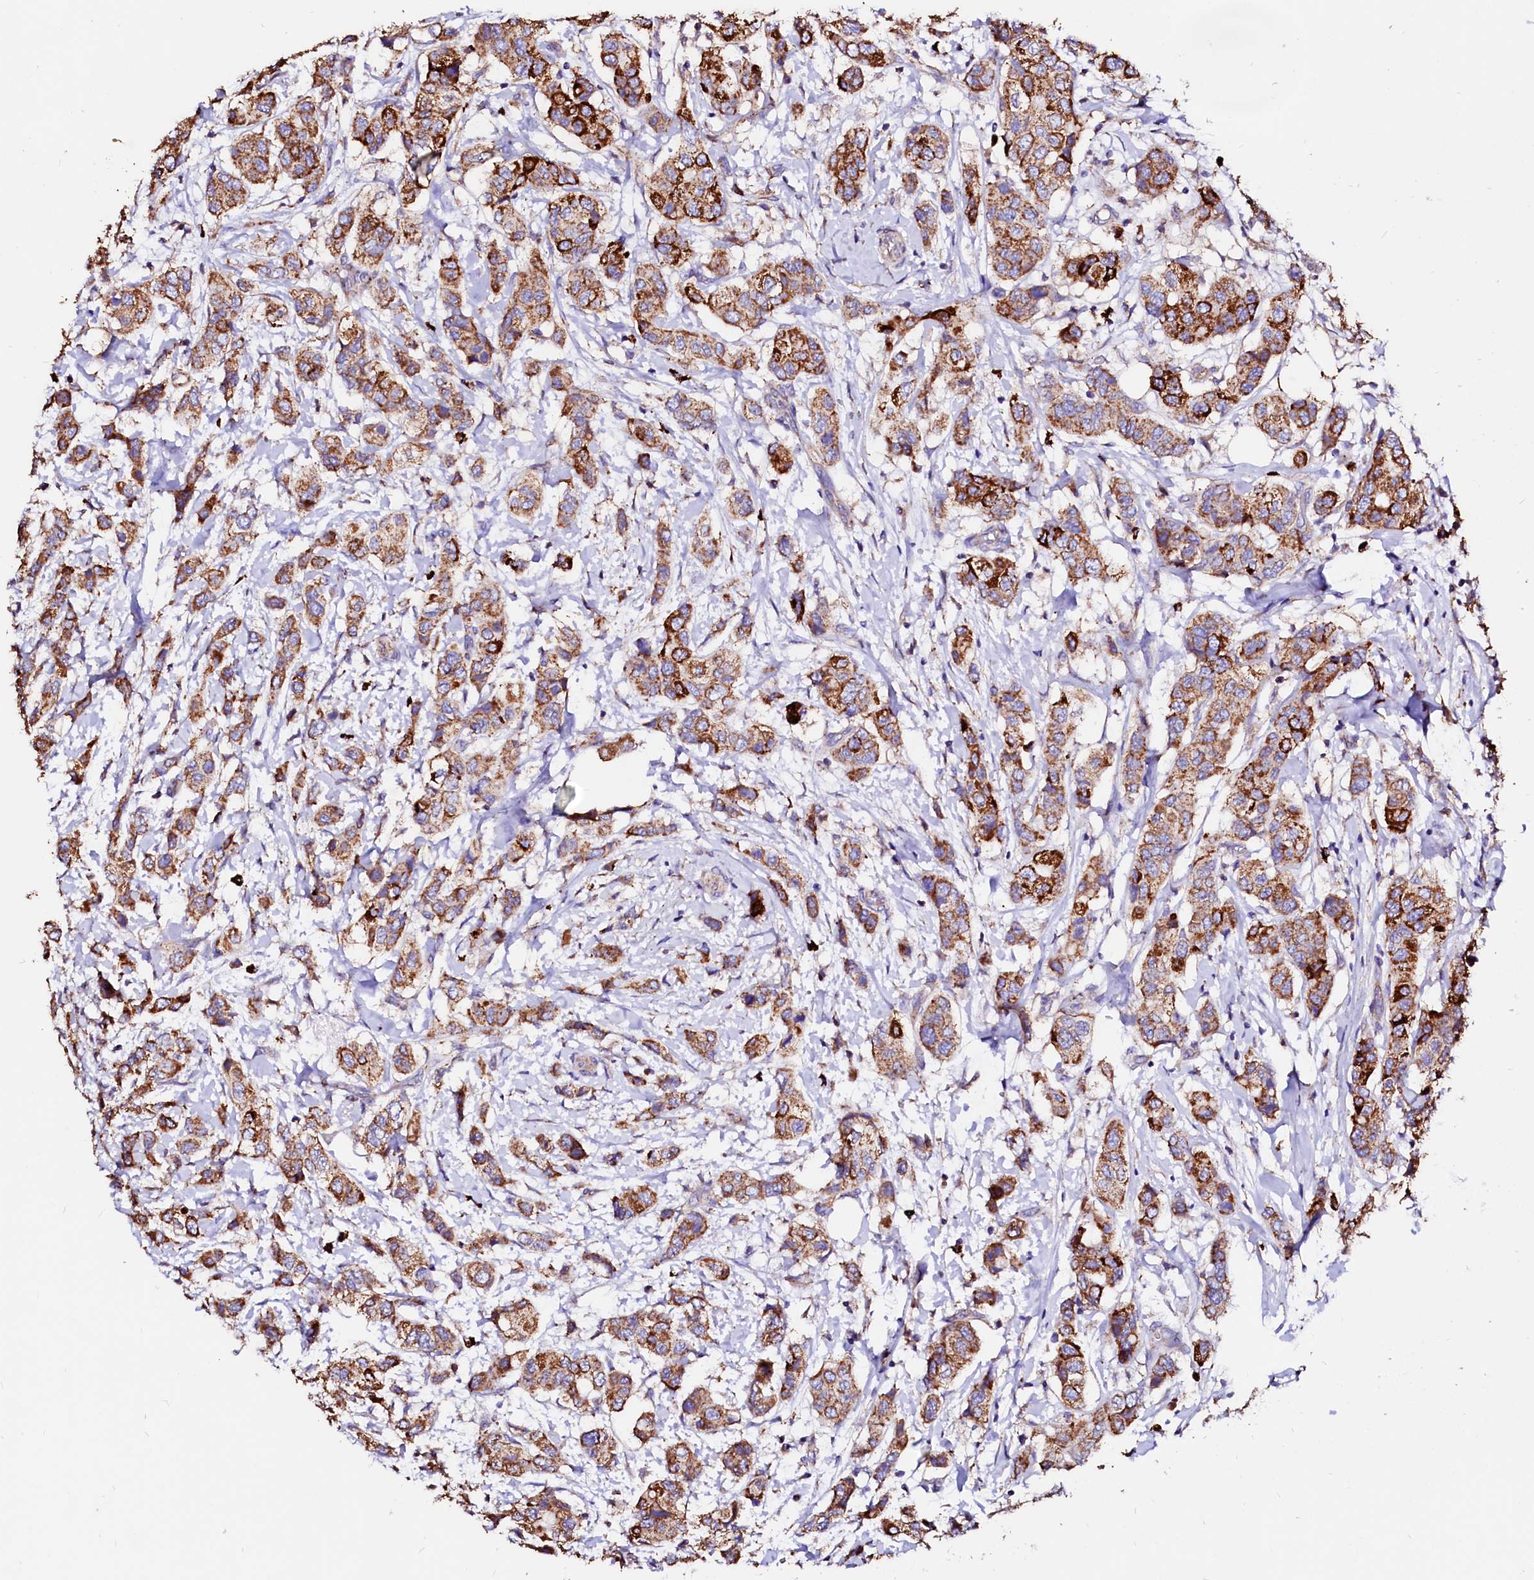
{"staining": {"intensity": "strong", "quantity": ">75%", "location": "cytoplasmic/membranous"}, "tissue": "breast cancer", "cell_type": "Tumor cells", "image_type": "cancer", "snomed": [{"axis": "morphology", "description": "Lobular carcinoma"}, {"axis": "topography", "description": "Breast"}], "caption": "Human lobular carcinoma (breast) stained with a brown dye demonstrates strong cytoplasmic/membranous positive positivity in approximately >75% of tumor cells.", "gene": "MAOB", "patient": {"sex": "female", "age": 51}}